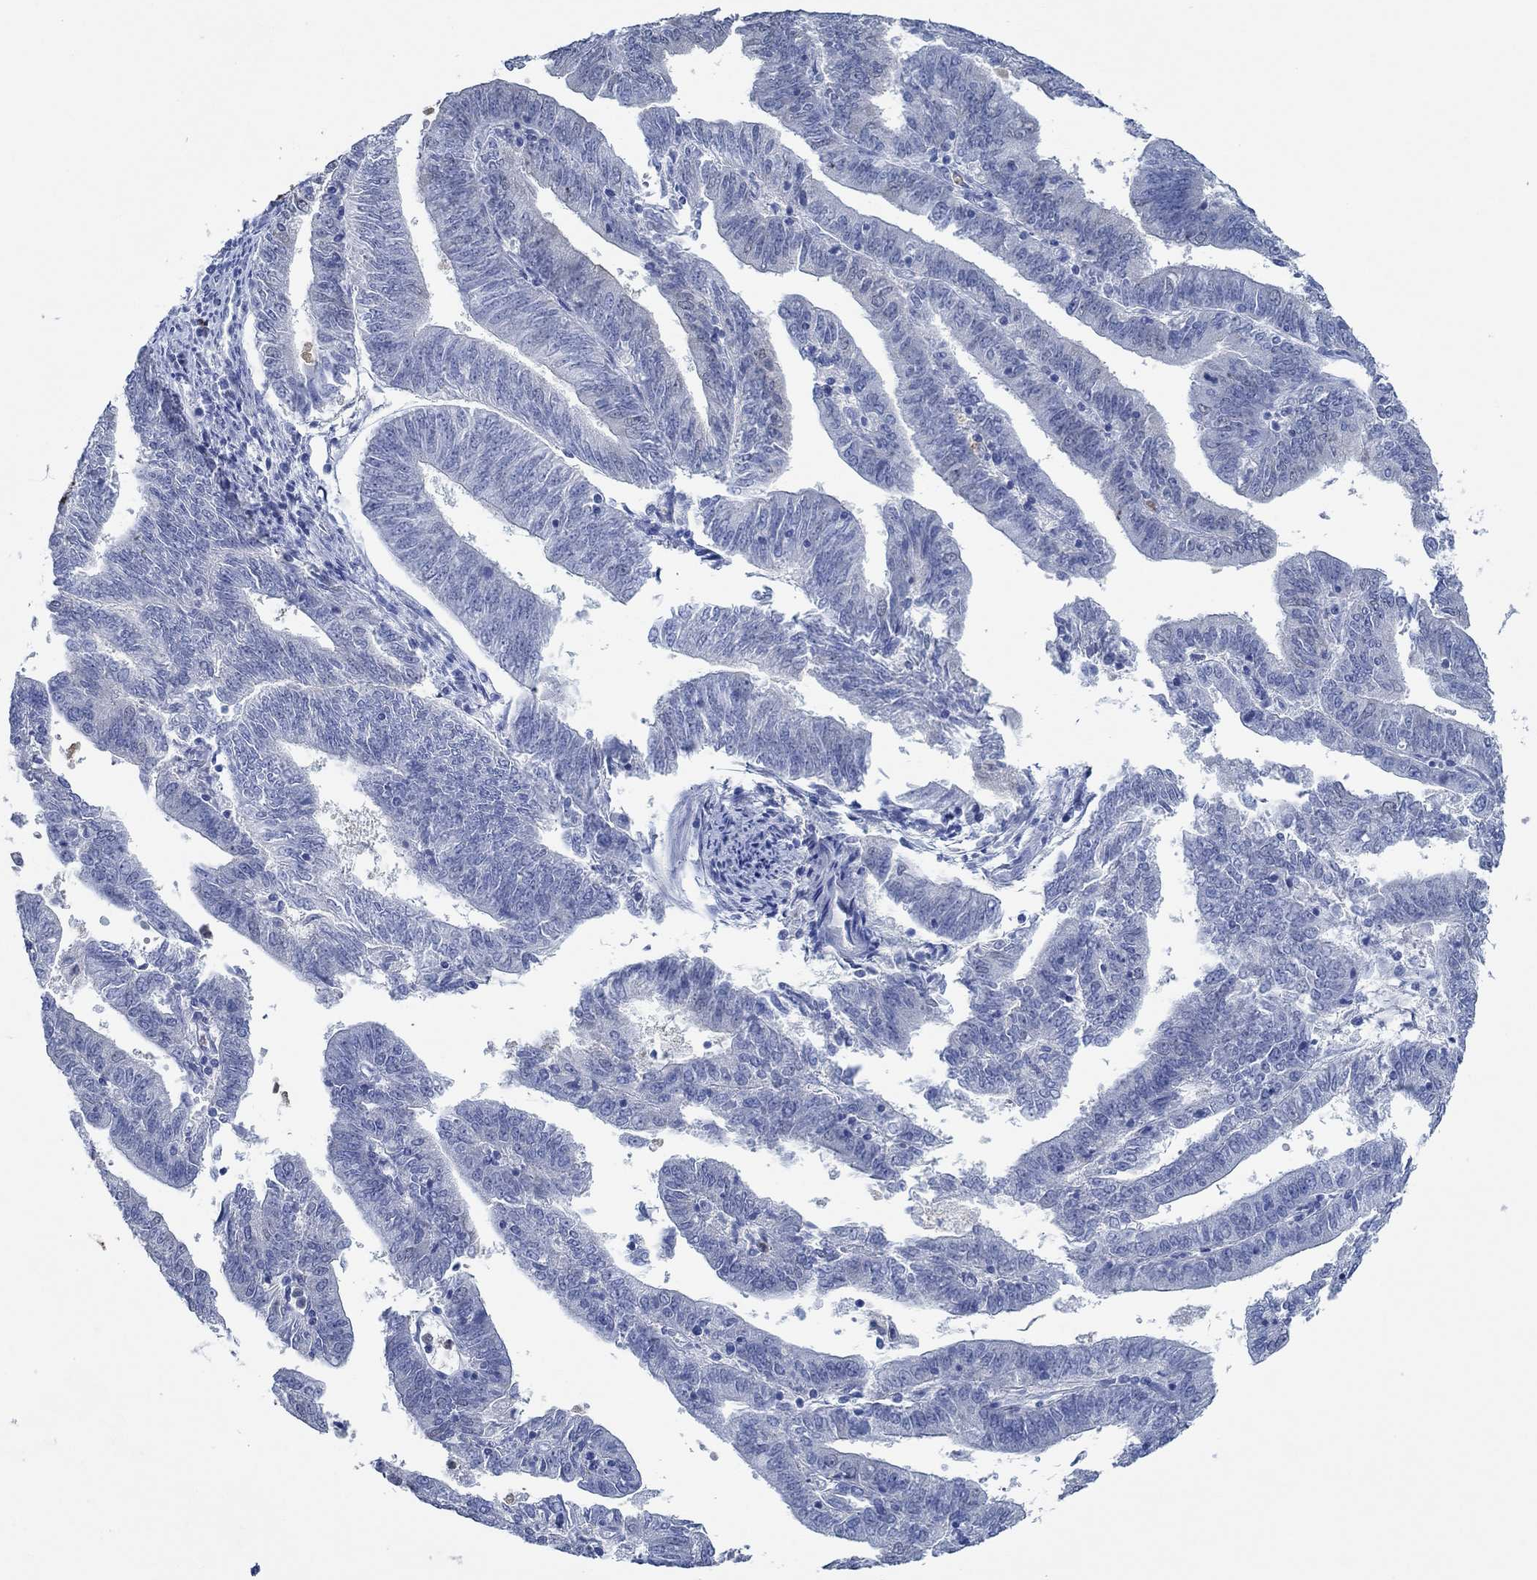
{"staining": {"intensity": "negative", "quantity": "none", "location": "none"}, "tissue": "endometrial cancer", "cell_type": "Tumor cells", "image_type": "cancer", "snomed": [{"axis": "morphology", "description": "Adenocarcinoma, NOS"}, {"axis": "topography", "description": "Endometrium"}], "caption": "This is an immunohistochemistry micrograph of human endometrial cancer (adenocarcinoma). There is no positivity in tumor cells.", "gene": "ZNF671", "patient": {"sex": "female", "age": 82}}